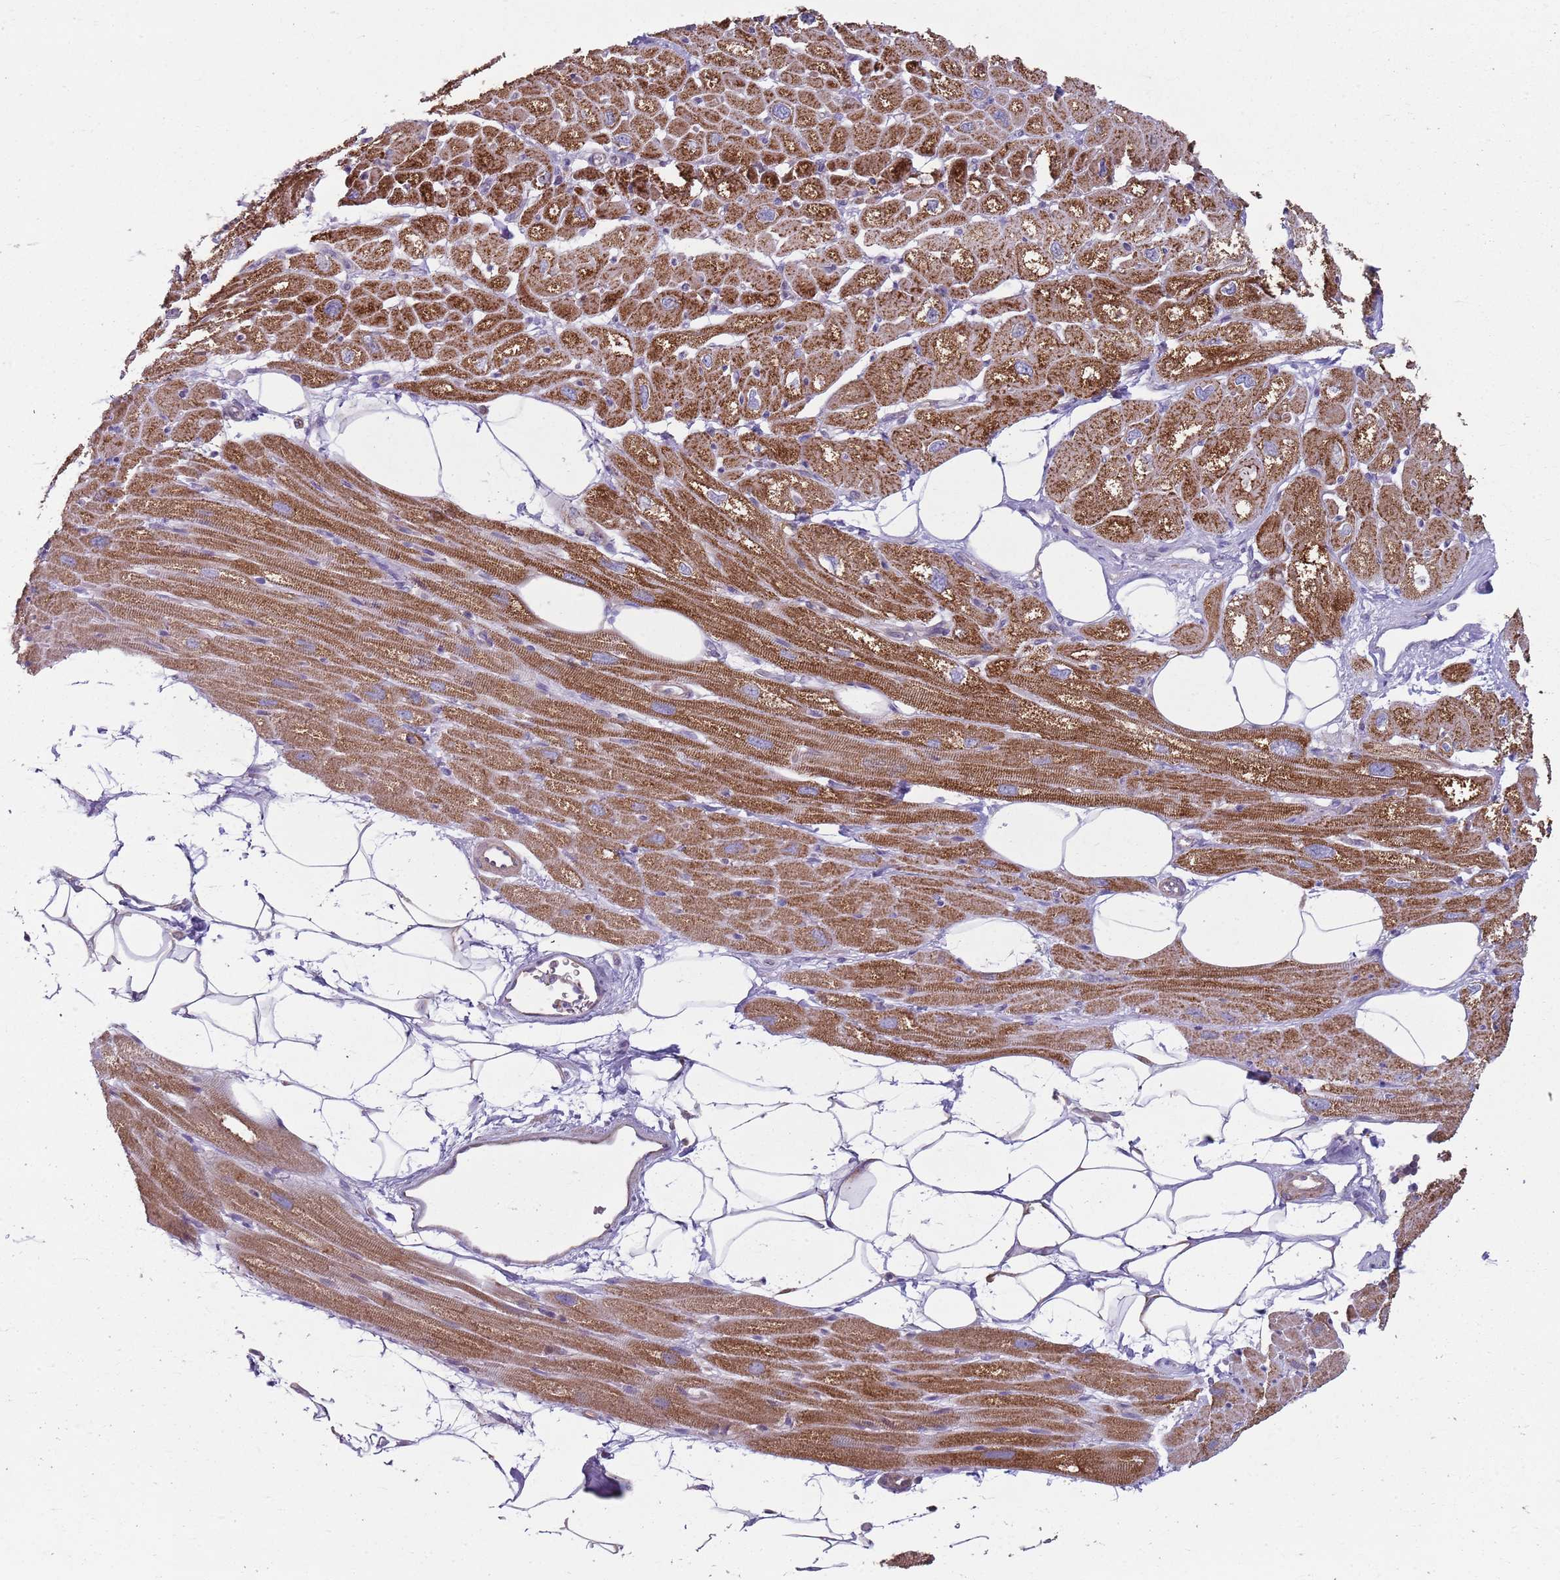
{"staining": {"intensity": "strong", "quantity": ">75%", "location": "cytoplasmic/membranous"}, "tissue": "heart muscle", "cell_type": "Cardiomyocytes", "image_type": "normal", "snomed": [{"axis": "morphology", "description": "Normal tissue, NOS"}, {"axis": "topography", "description": "Heart"}], "caption": "Unremarkable heart muscle demonstrates strong cytoplasmic/membranous positivity in about >75% of cardiomyocytes.", "gene": "GAS8", "patient": {"sex": "male", "age": 50}}